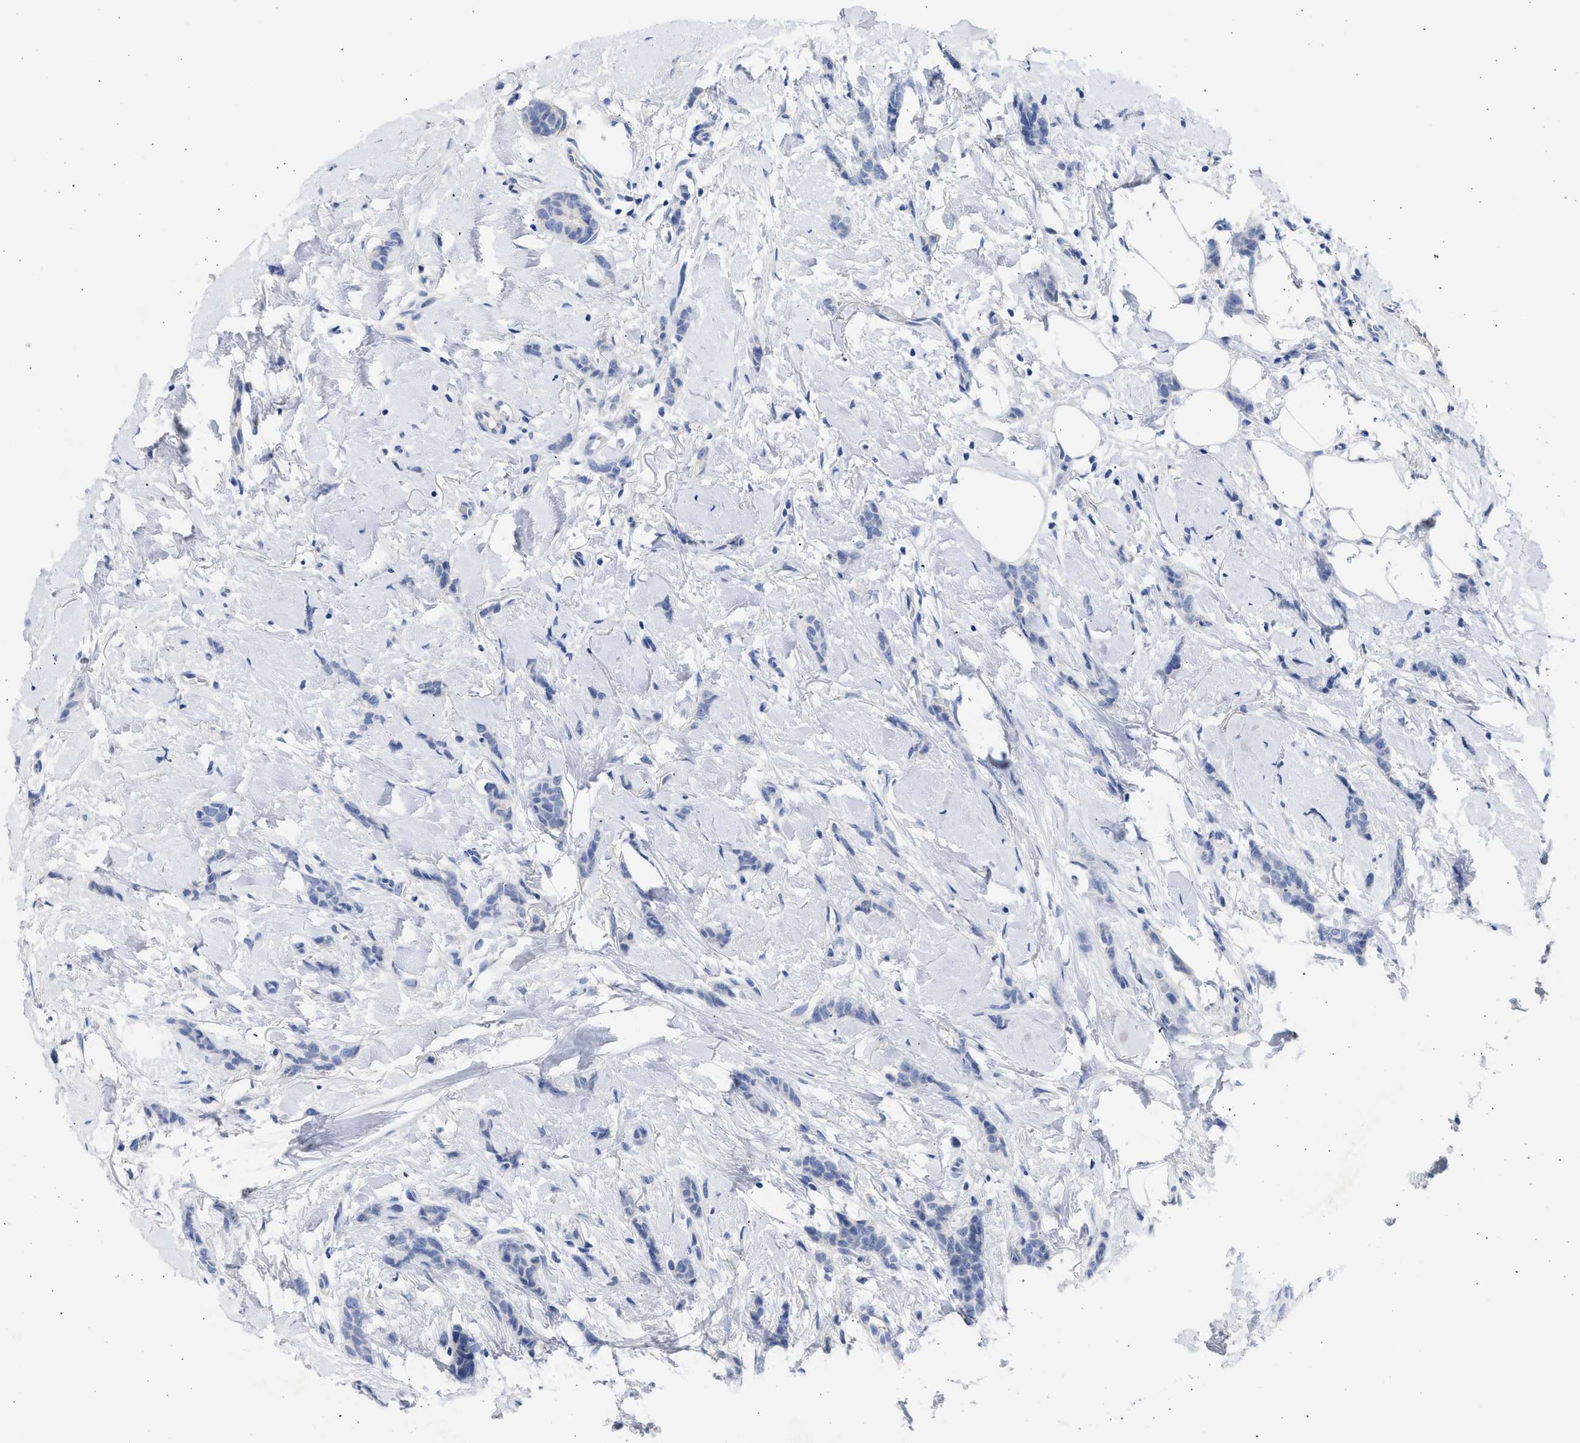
{"staining": {"intensity": "negative", "quantity": "none", "location": "none"}, "tissue": "breast cancer", "cell_type": "Tumor cells", "image_type": "cancer", "snomed": [{"axis": "morphology", "description": "Lobular carcinoma"}, {"axis": "topography", "description": "Skin"}, {"axis": "topography", "description": "Breast"}], "caption": "Immunohistochemistry (IHC) micrograph of neoplastic tissue: lobular carcinoma (breast) stained with DAB (3,3'-diaminobenzidine) reveals no significant protein expression in tumor cells.", "gene": "RSPH1", "patient": {"sex": "female", "age": 46}}